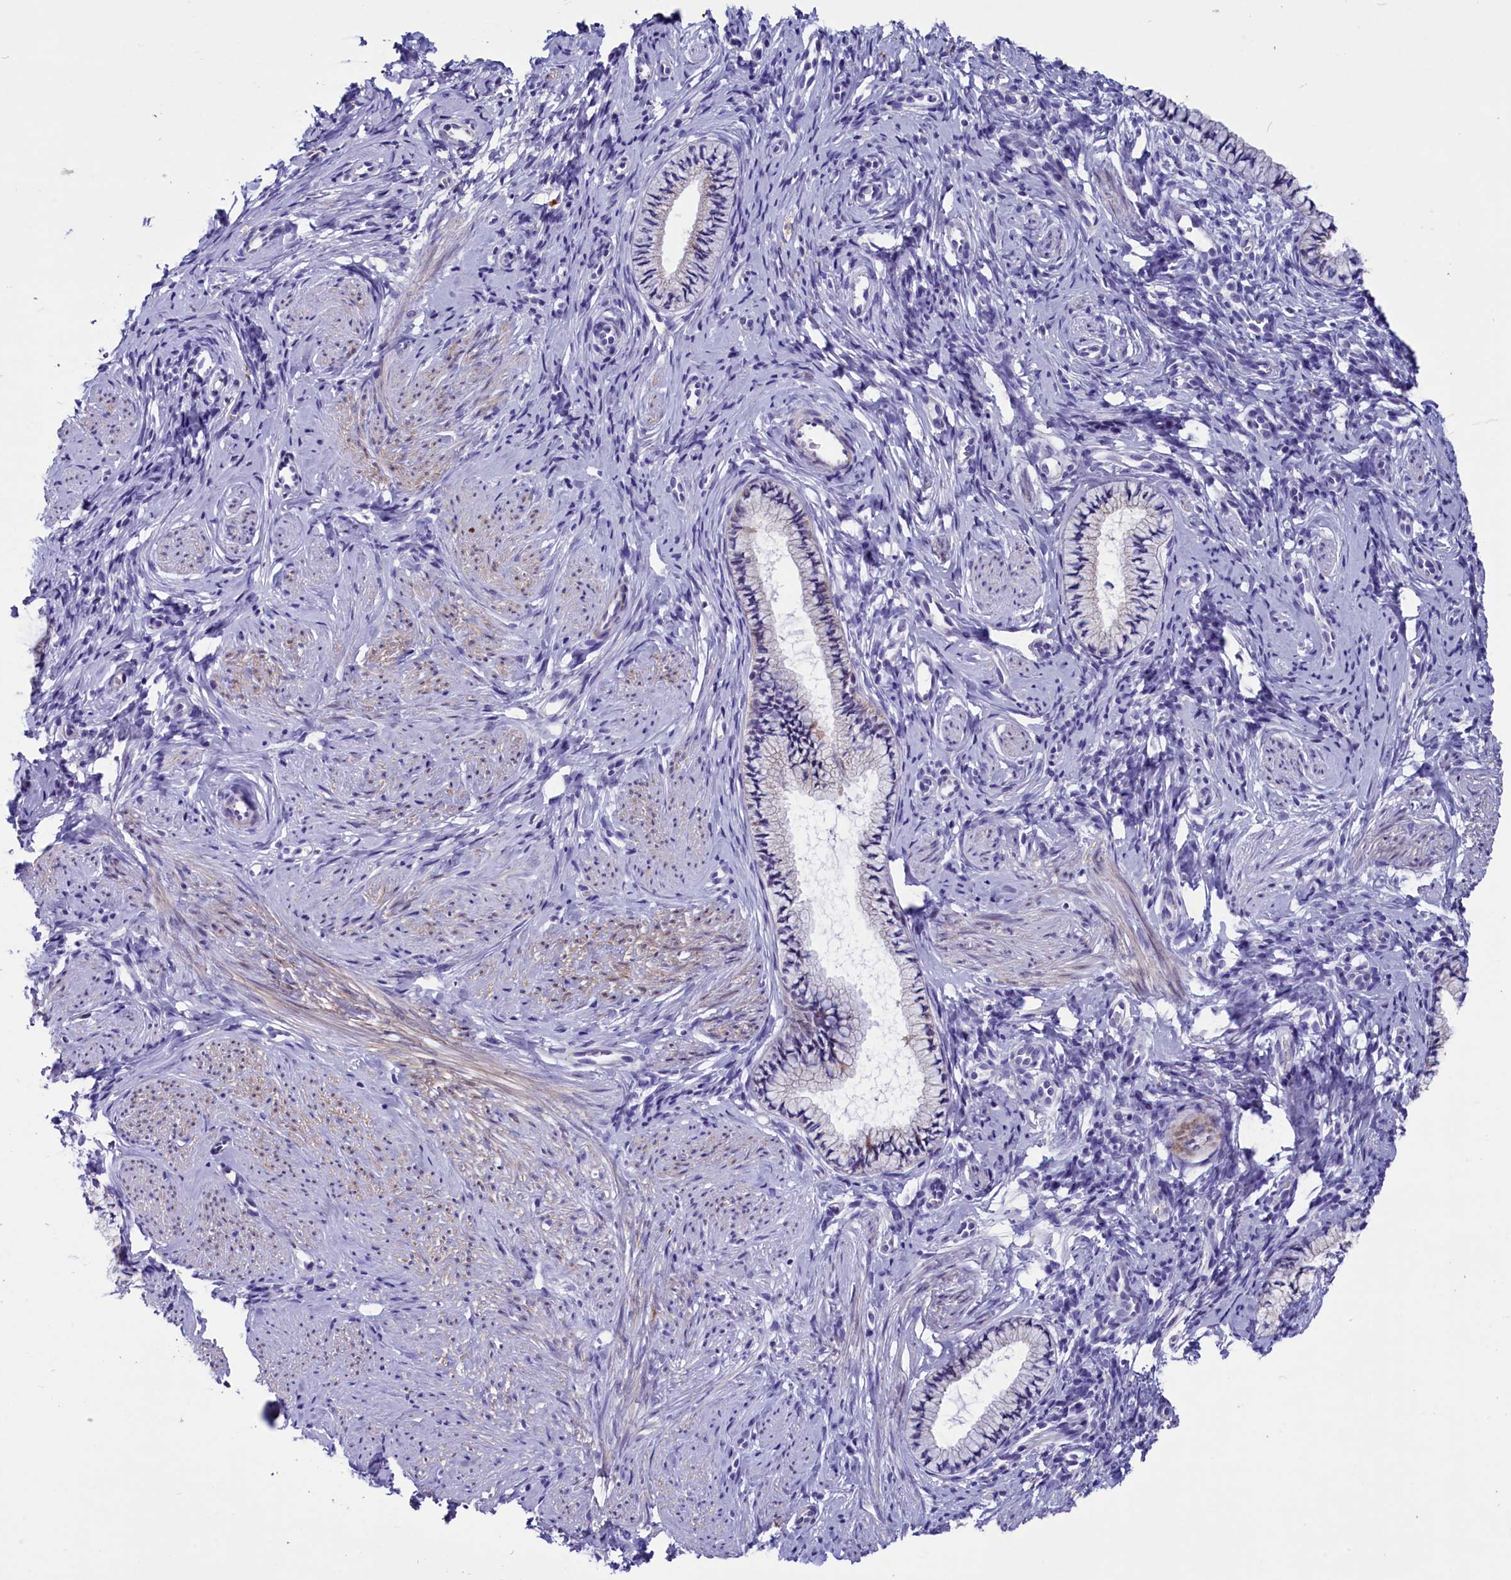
{"staining": {"intensity": "weak", "quantity": "<25%", "location": "cytoplasmic/membranous"}, "tissue": "cervix", "cell_type": "Glandular cells", "image_type": "normal", "snomed": [{"axis": "morphology", "description": "Normal tissue, NOS"}, {"axis": "topography", "description": "Cervix"}], "caption": "Immunohistochemistry (IHC) of normal human cervix exhibits no staining in glandular cells.", "gene": "SCD5", "patient": {"sex": "female", "age": 57}}